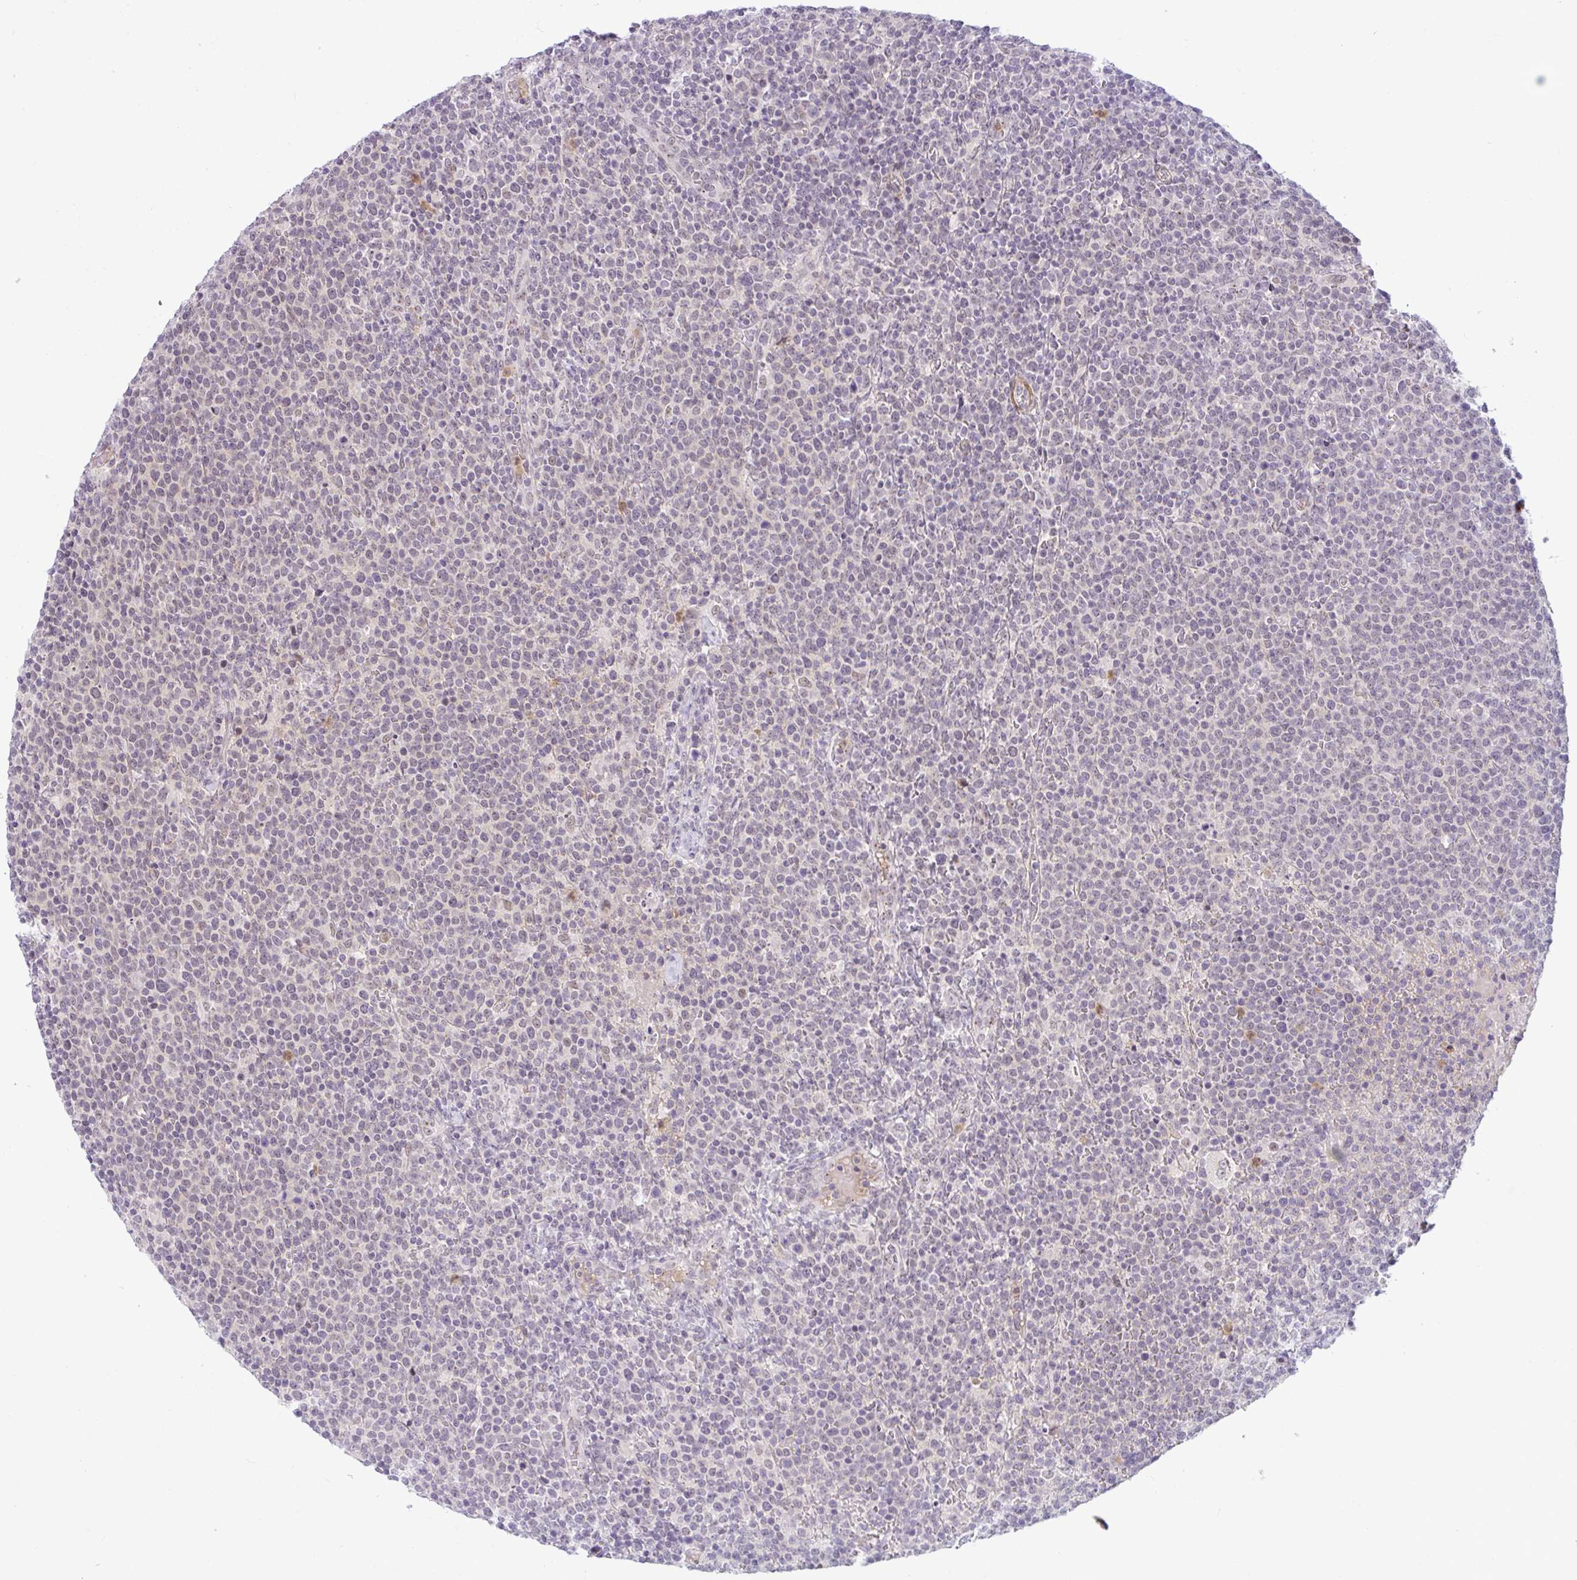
{"staining": {"intensity": "negative", "quantity": "none", "location": "none"}, "tissue": "lymphoma", "cell_type": "Tumor cells", "image_type": "cancer", "snomed": [{"axis": "morphology", "description": "Malignant lymphoma, non-Hodgkin's type, High grade"}, {"axis": "topography", "description": "Lymph node"}], "caption": "This photomicrograph is of lymphoma stained with IHC to label a protein in brown with the nuclei are counter-stained blue. There is no positivity in tumor cells.", "gene": "DZIP1", "patient": {"sex": "male", "age": 61}}